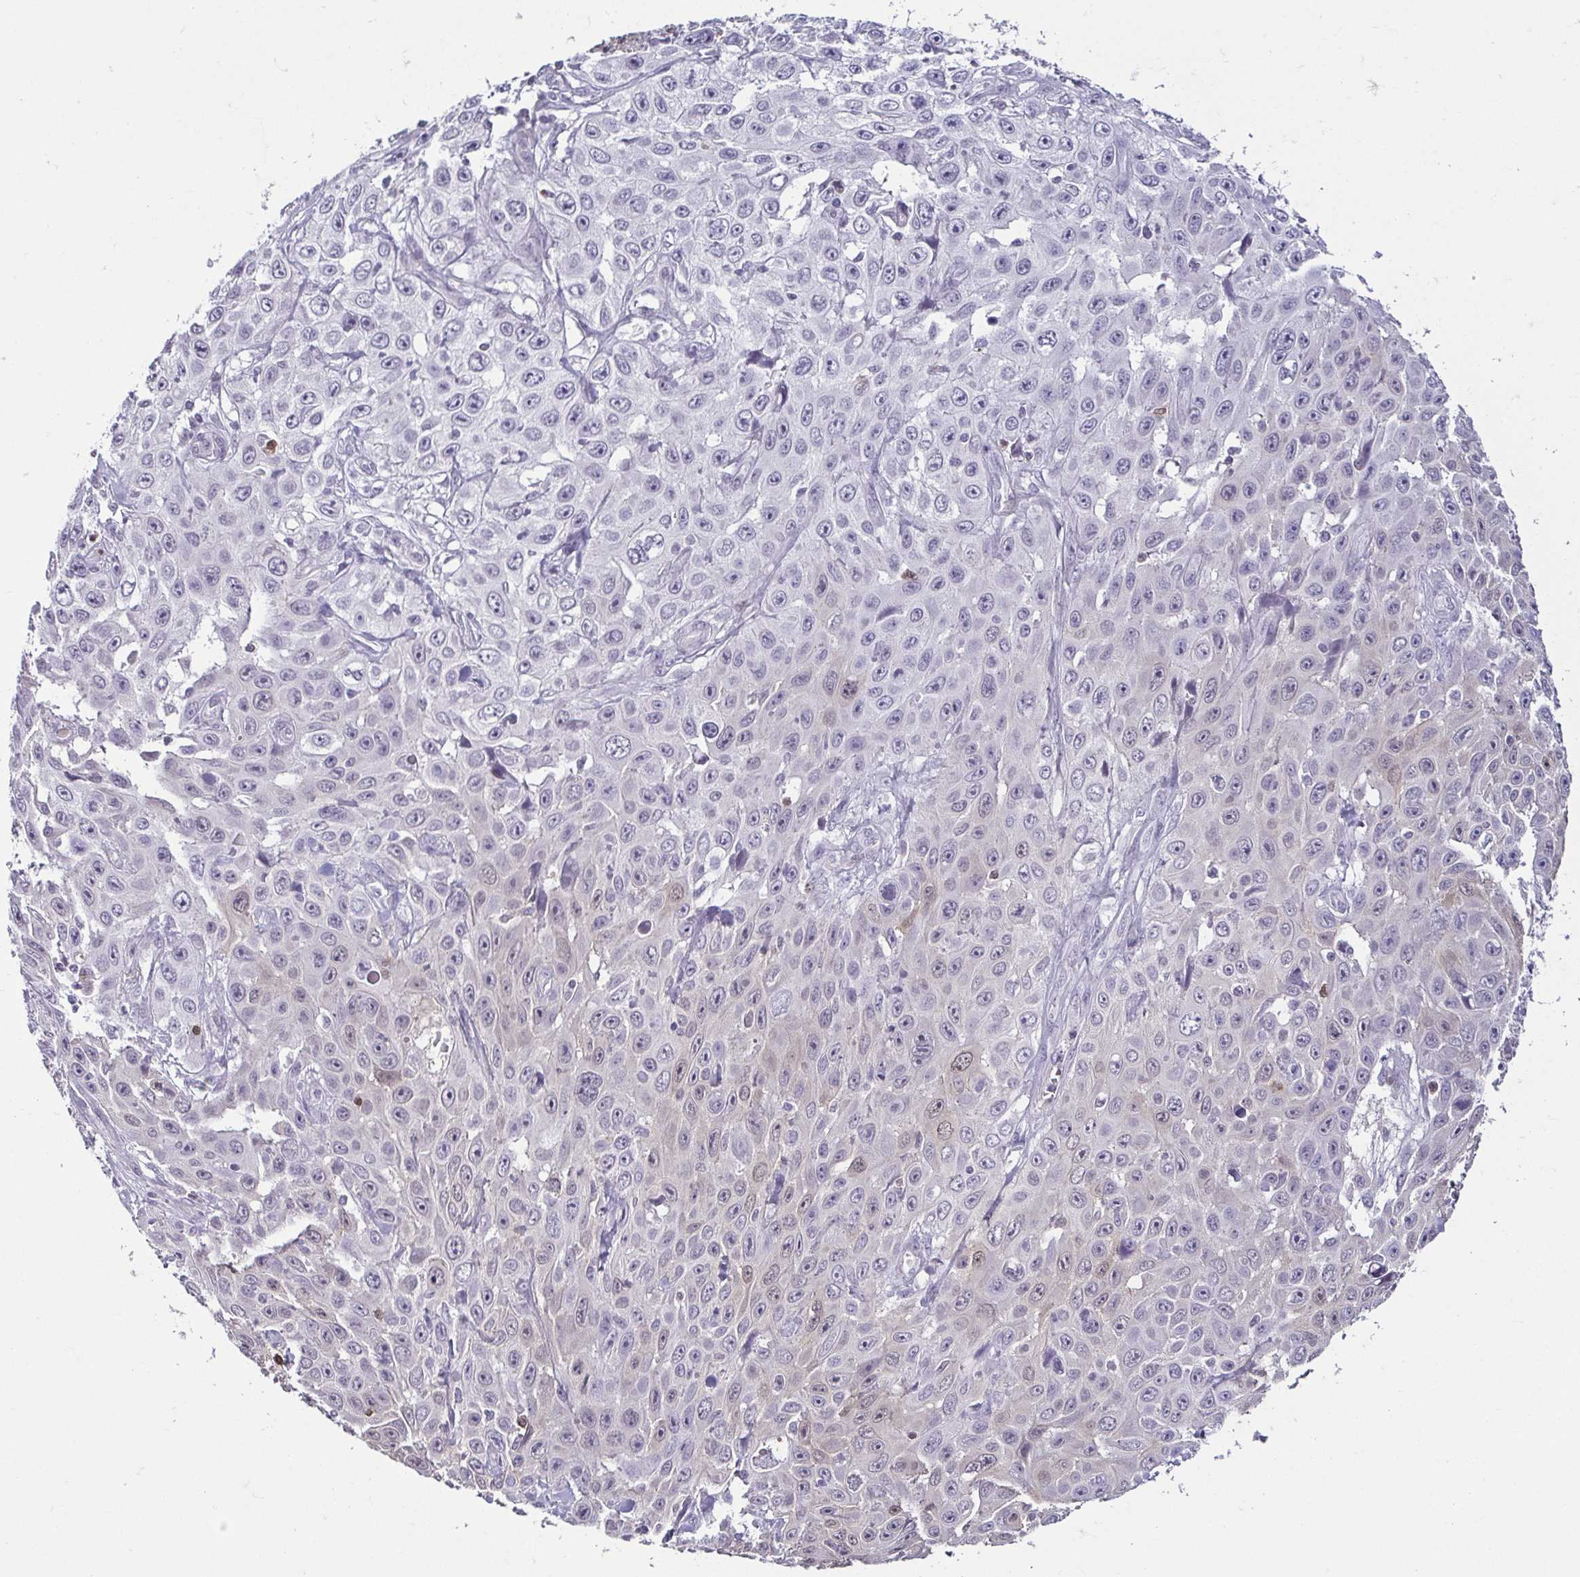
{"staining": {"intensity": "negative", "quantity": "none", "location": "none"}, "tissue": "skin cancer", "cell_type": "Tumor cells", "image_type": "cancer", "snomed": [{"axis": "morphology", "description": "Squamous cell carcinoma, NOS"}, {"axis": "topography", "description": "Skin"}], "caption": "Immunohistochemical staining of squamous cell carcinoma (skin) exhibits no significant expression in tumor cells.", "gene": "HOPX", "patient": {"sex": "male", "age": 82}}